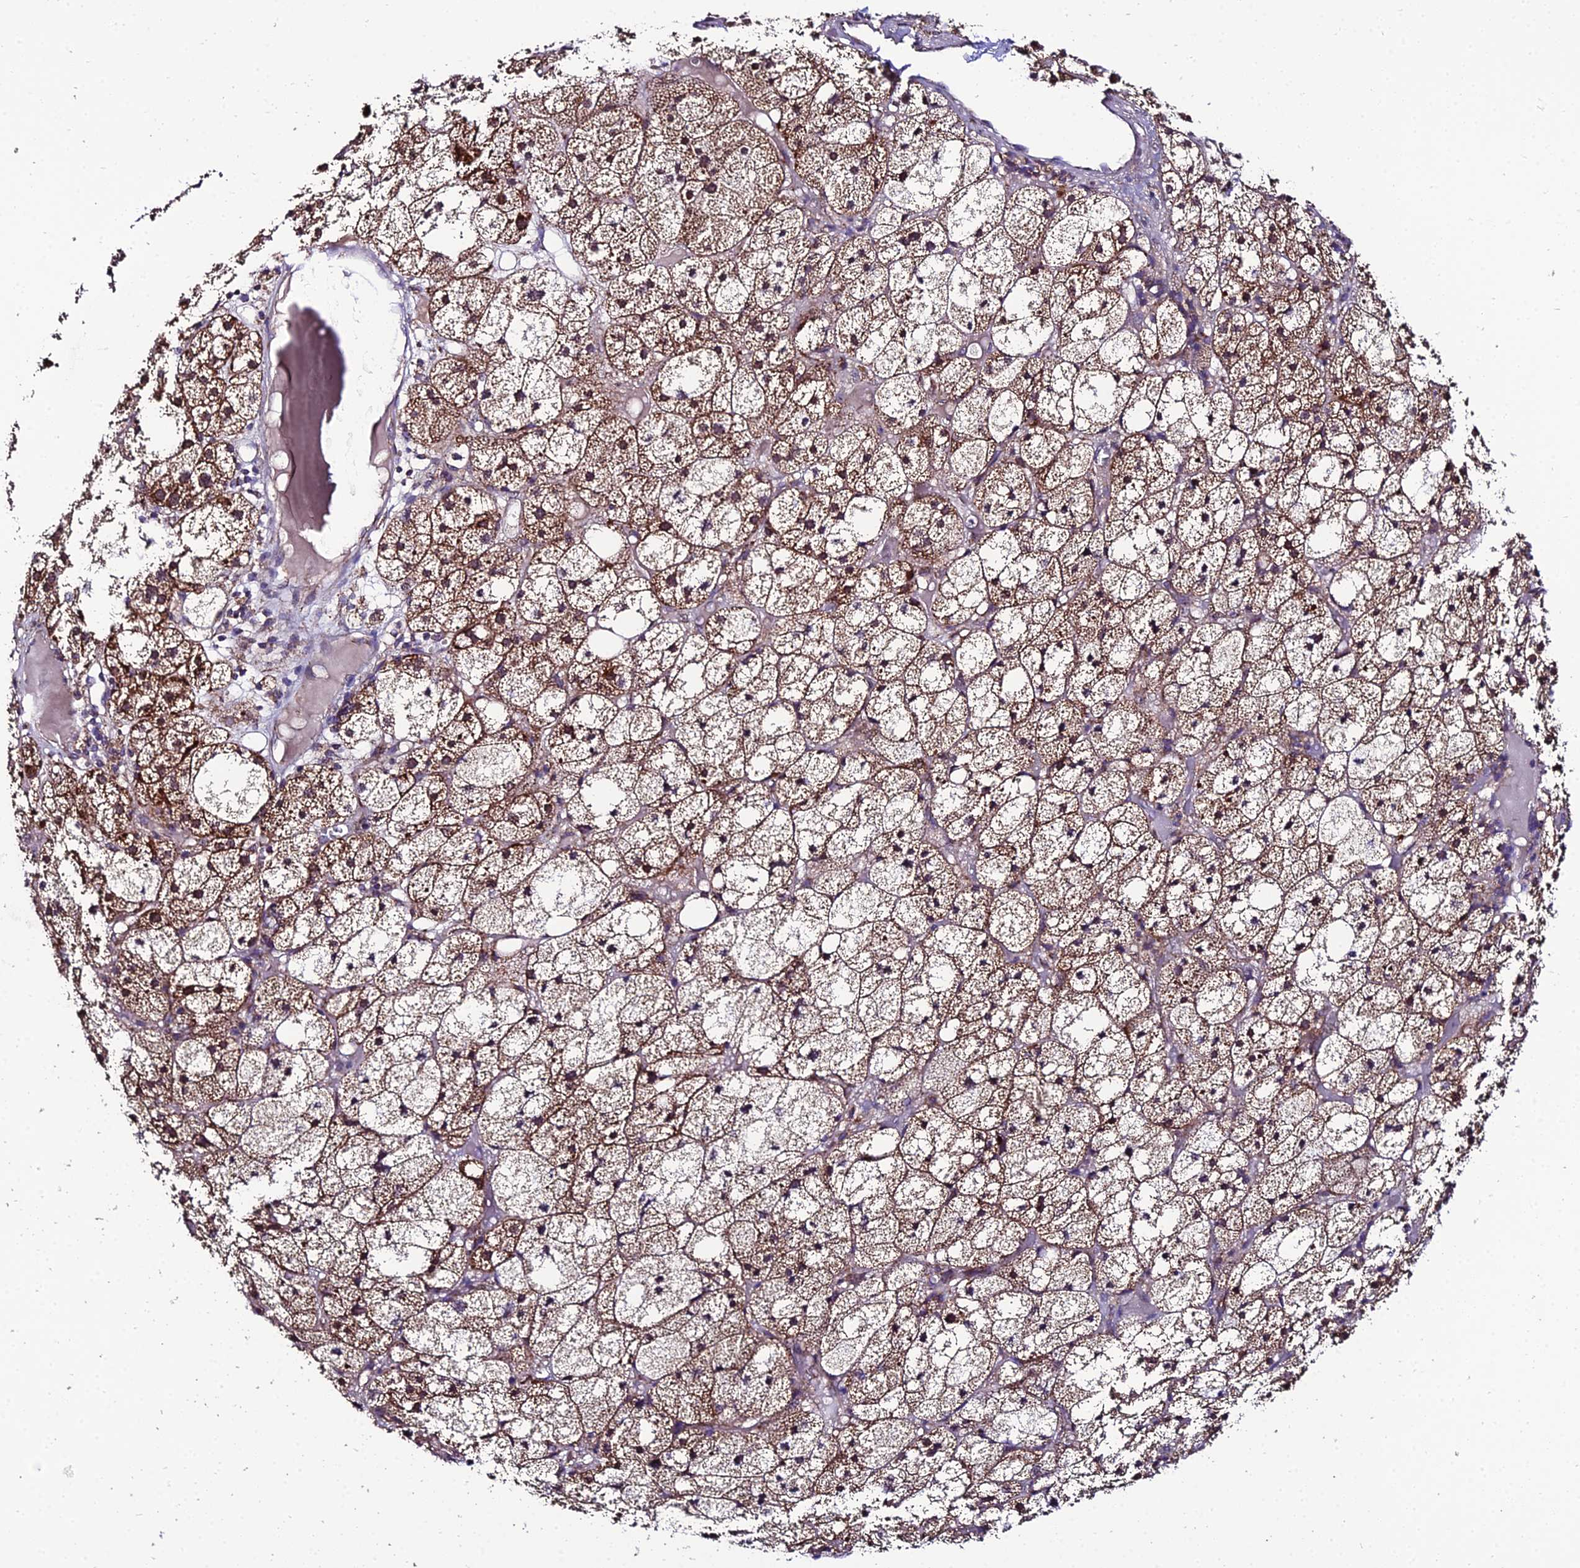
{"staining": {"intensity": "moderate", "quantity": ">75%", "location": "cytoplasmic/membranous"}, "tissue": "adrenal gland", "cell_type": "Glandular cells", "image_type": "normal", "snomed": [{"axis": "morphology", "description": "Normal tissue, NOS"}, {"axis": "topography", "description": "Adrenal gland"}], "caption": "An image of human adrenal gland stained for a protein exhibits moderate cytoplasmic/membranous brown staining in glandular cells. Using DAB (3,3'-diaminobenzidine) (brown) and hematoxylin (blue) stains, captured at high magnification using brightfield microscopy.", "gene": "PSMD2", "patient": {"sex": "female", "age": 61}}